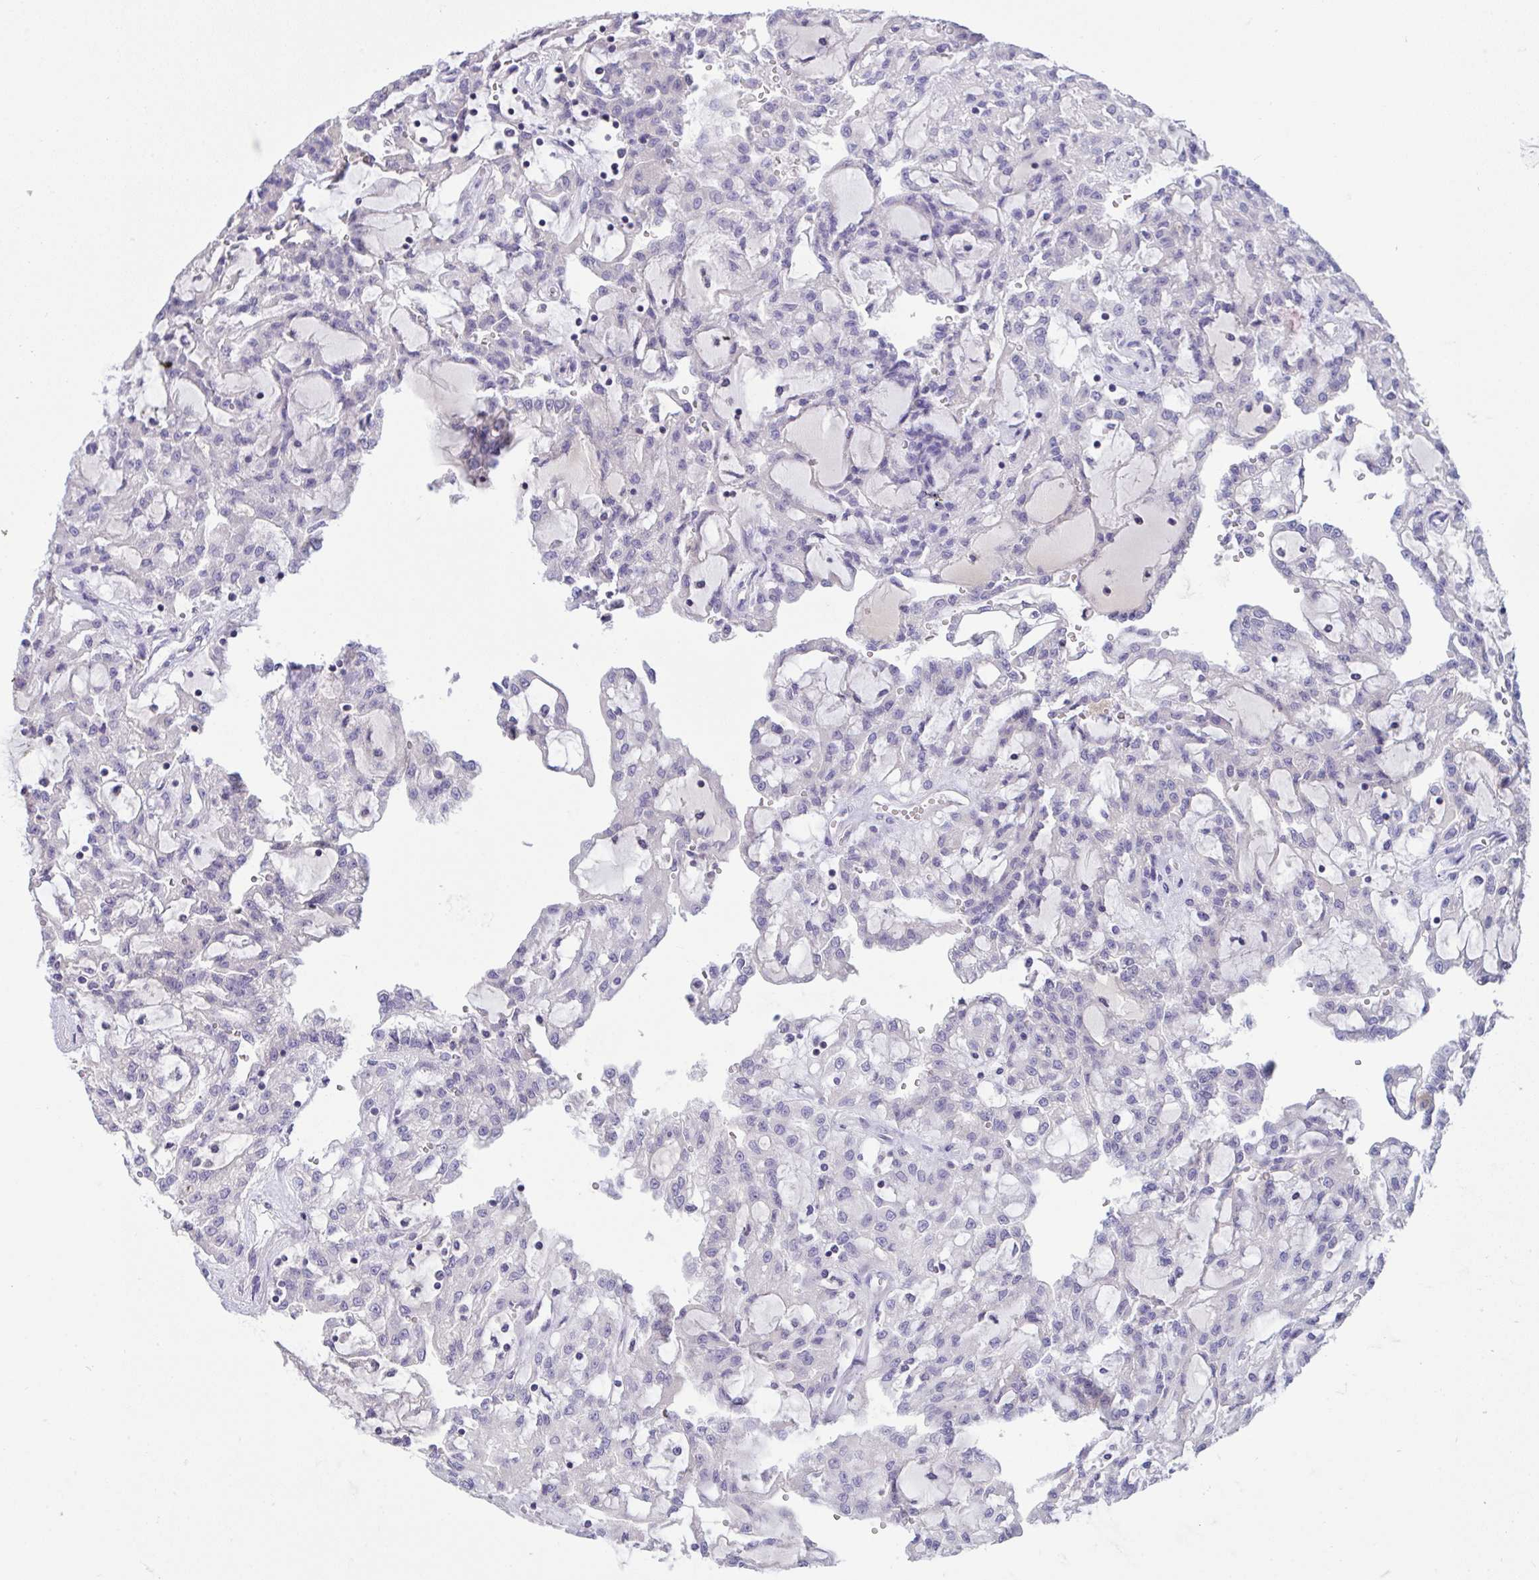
{"staining": {"intensity": "negative", "quantity": "none", "location": "none"}, "tissue": "renal cancer", "cell_type": "Tumor cells", "image_type": "cancer", "snomed": [{"axis": "morphology", "description": "Adenocarcinoma, NOS"}, {"axis": "topography", "description": "Kidney"}], "caption": "The immunohistochemistry (IHC) histopathology image has no significant positivity in tumor cells of renal cancer (adenocarcinoma) tissue.", "gene": "TMEM41A", "patient": {"sex": "male", "age": 63}}